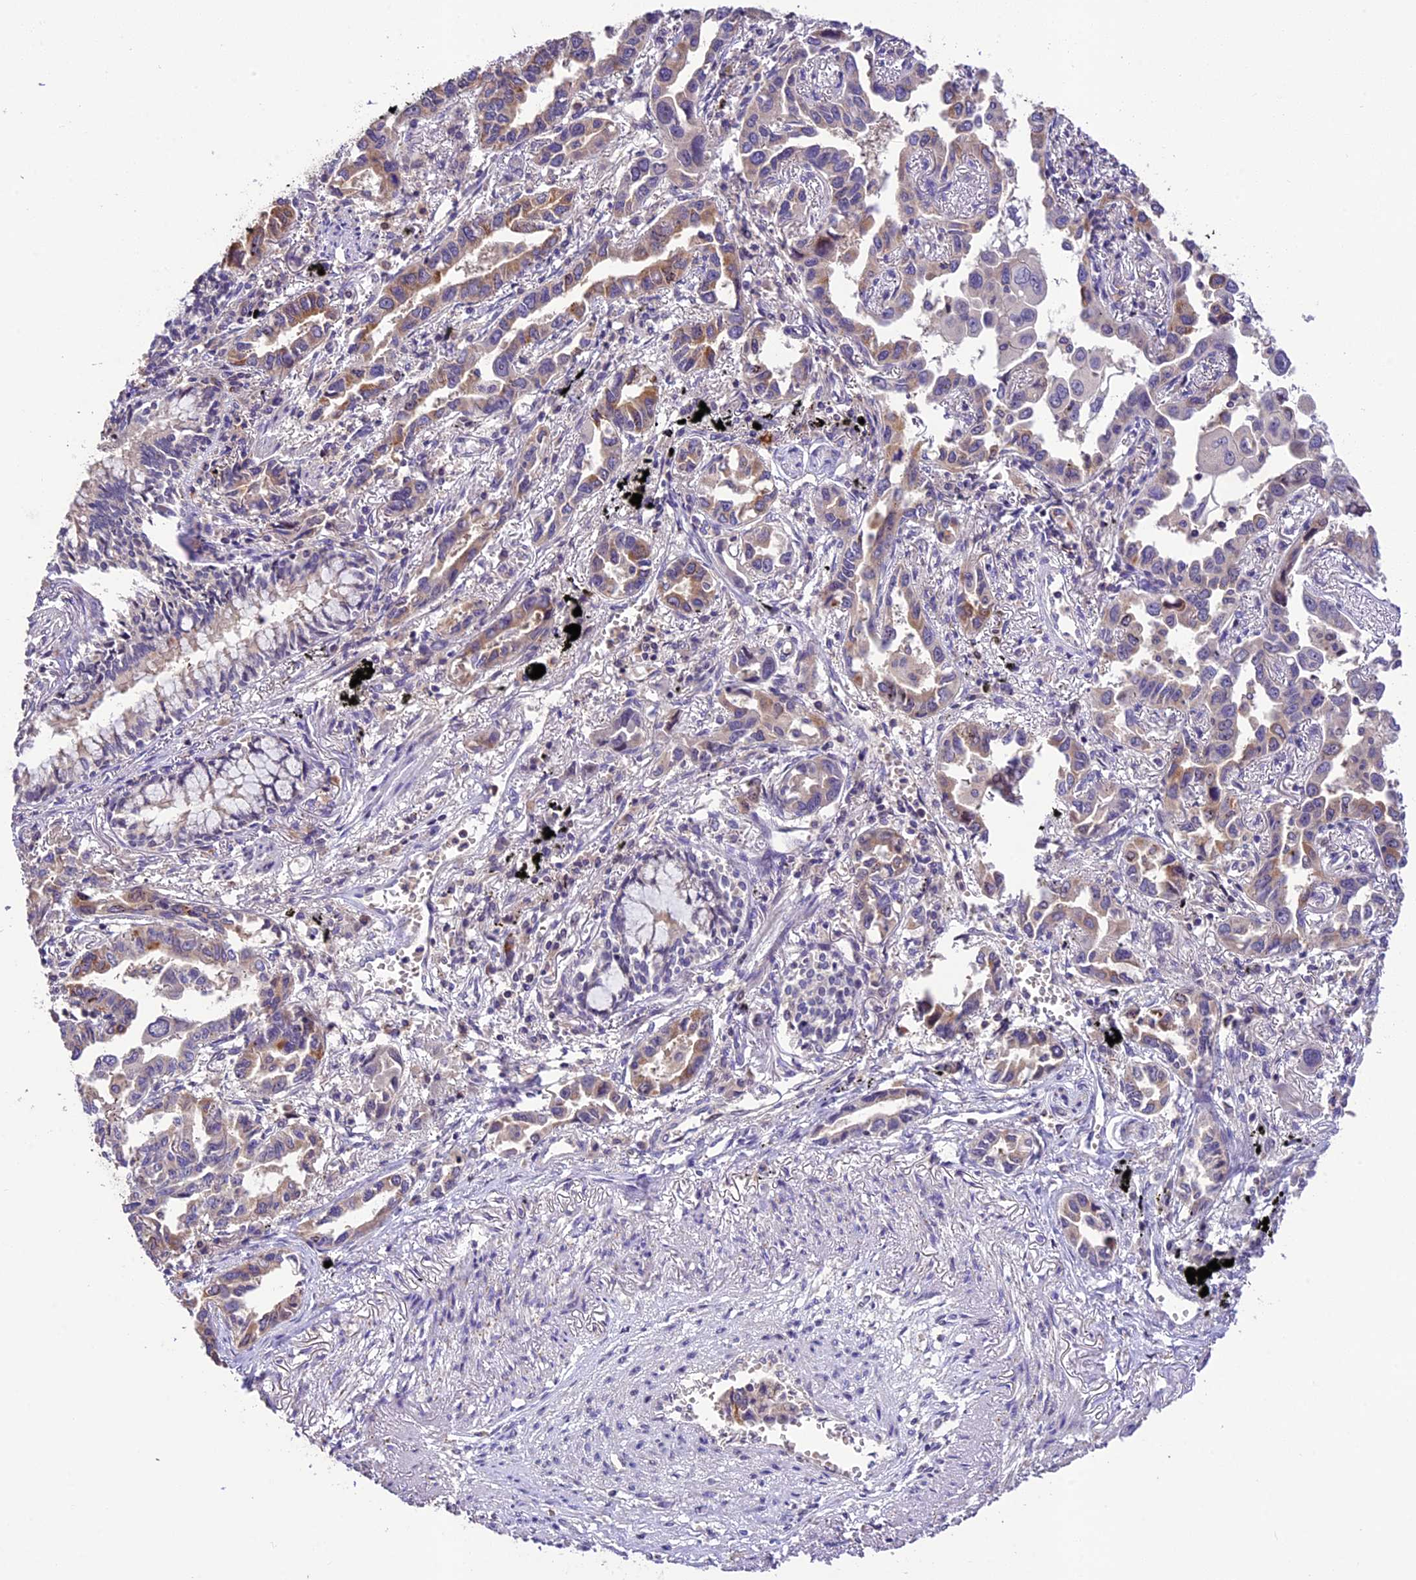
{"staining": {"intensity": "weak", "quantity": "25%-75%", "location": "cytoplasmic/membranous"}, "tissue": "lung cancer", "cell_type": "Tumor cells", "image_type": "cancer", "snomed": [{"axis": "morphology", "description": "Adenocarcinoma, NOS"}, {"axis": "topography", "description": "Lung"}], "caption": "Immunohistochemical staining of human lung cancer (adenocarcinoma) reveals weak cytoplasmic/membranous protein positivity in about 25%-75% of tumor cells. (IHC, brightfield microscopy, high magnification).", "gene": "DGKH", "patient": {"sex": "male", "age": 67}}